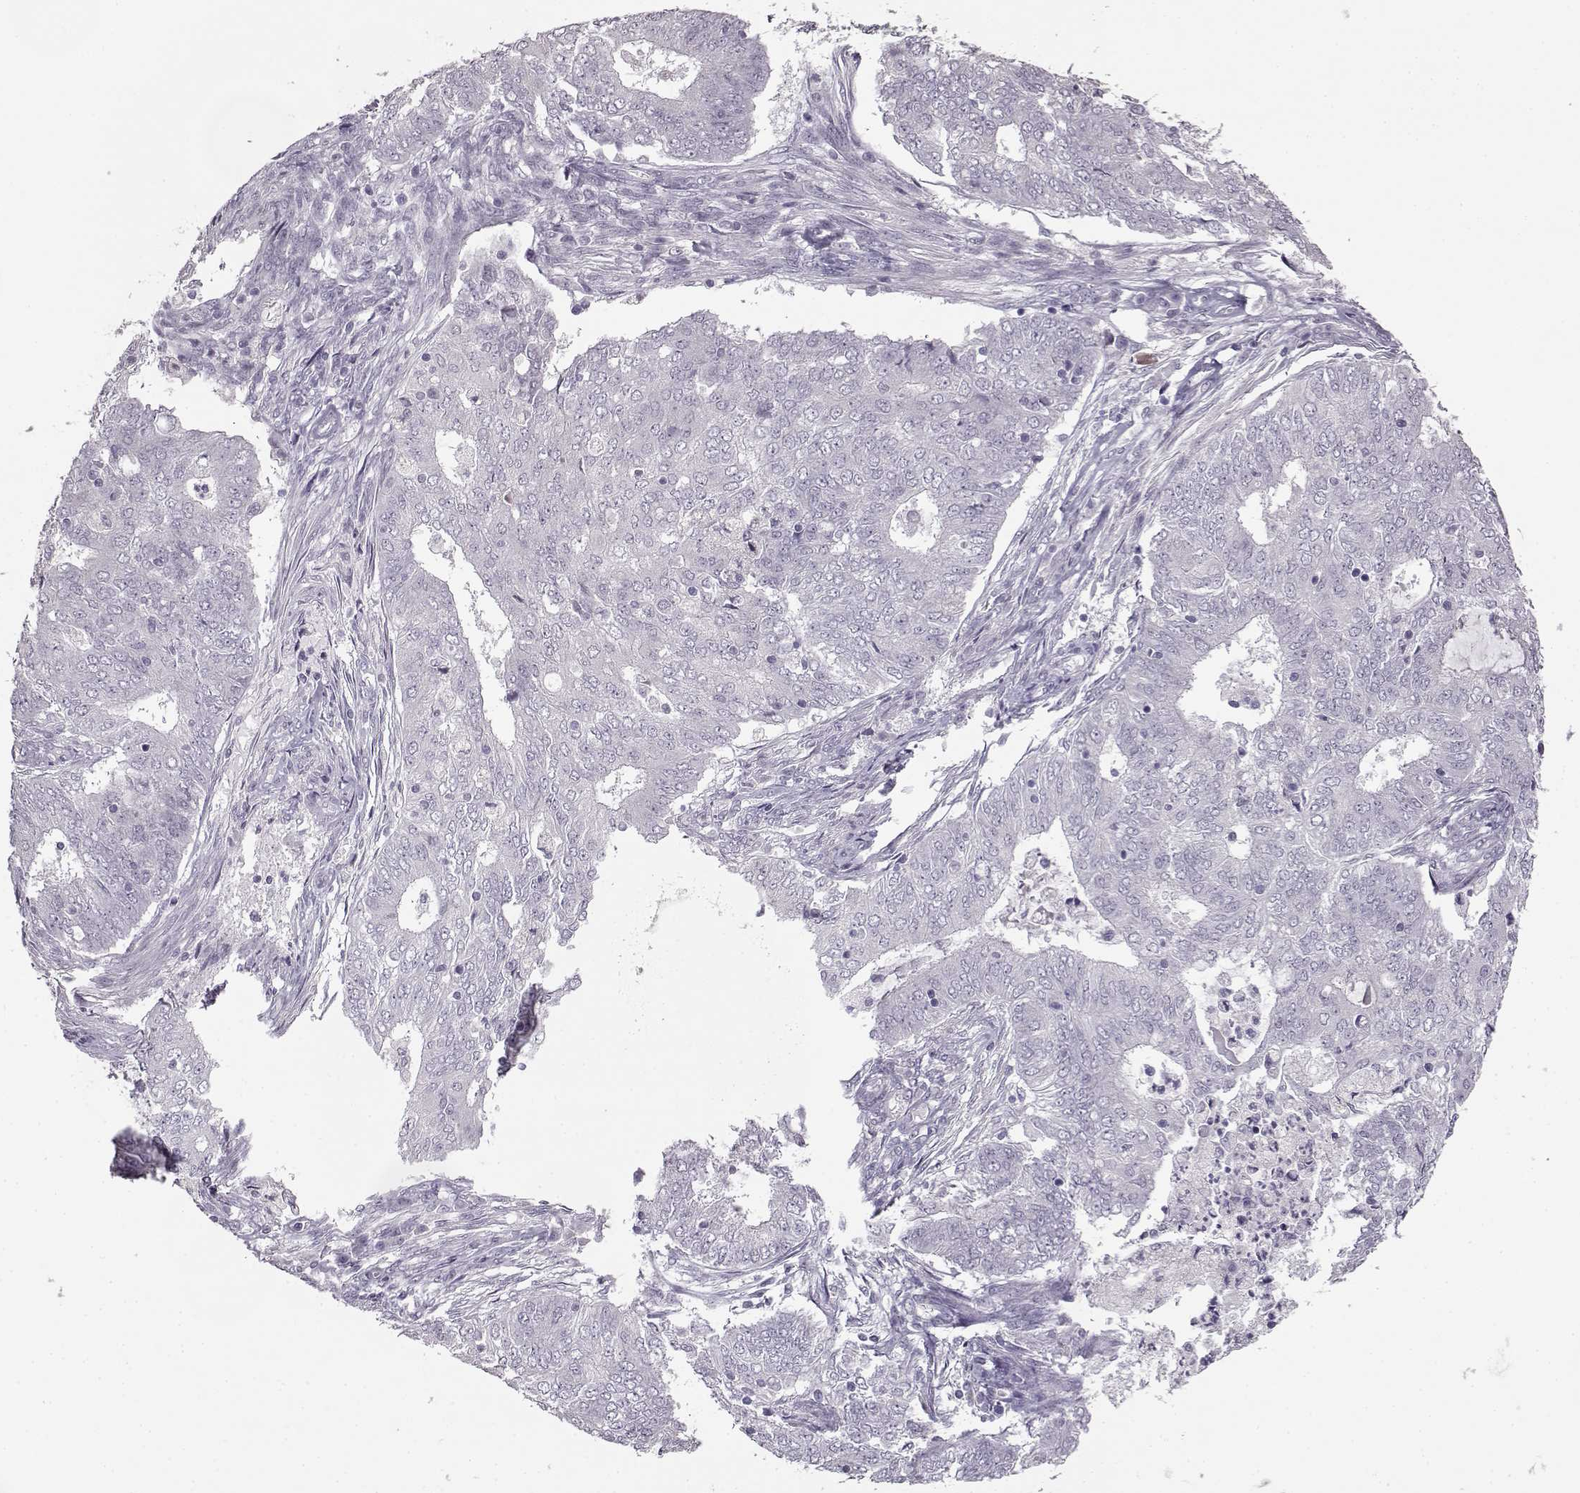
{"staining": {"intensity": "negative", "quantity": "none", "location": "none"}, "tissue": "endometrial cancer", "cell_type": "Tumor cells", "image_type": "cancer", "snomed": [{"axis": "morphology", "description": "Adenocarcinoma, NOS"}, {"axis": "topography", "description": "Endometrium"}], "caption": "High magnification brightfield microscopy of adenocarcinoma (endometrial) stained with DAB (brown) and counterstained with hematoxylin (blue): tumor cells show no significant expression.", "gene": "FSHB", "patient": {"sex": "female", "age": 62}}